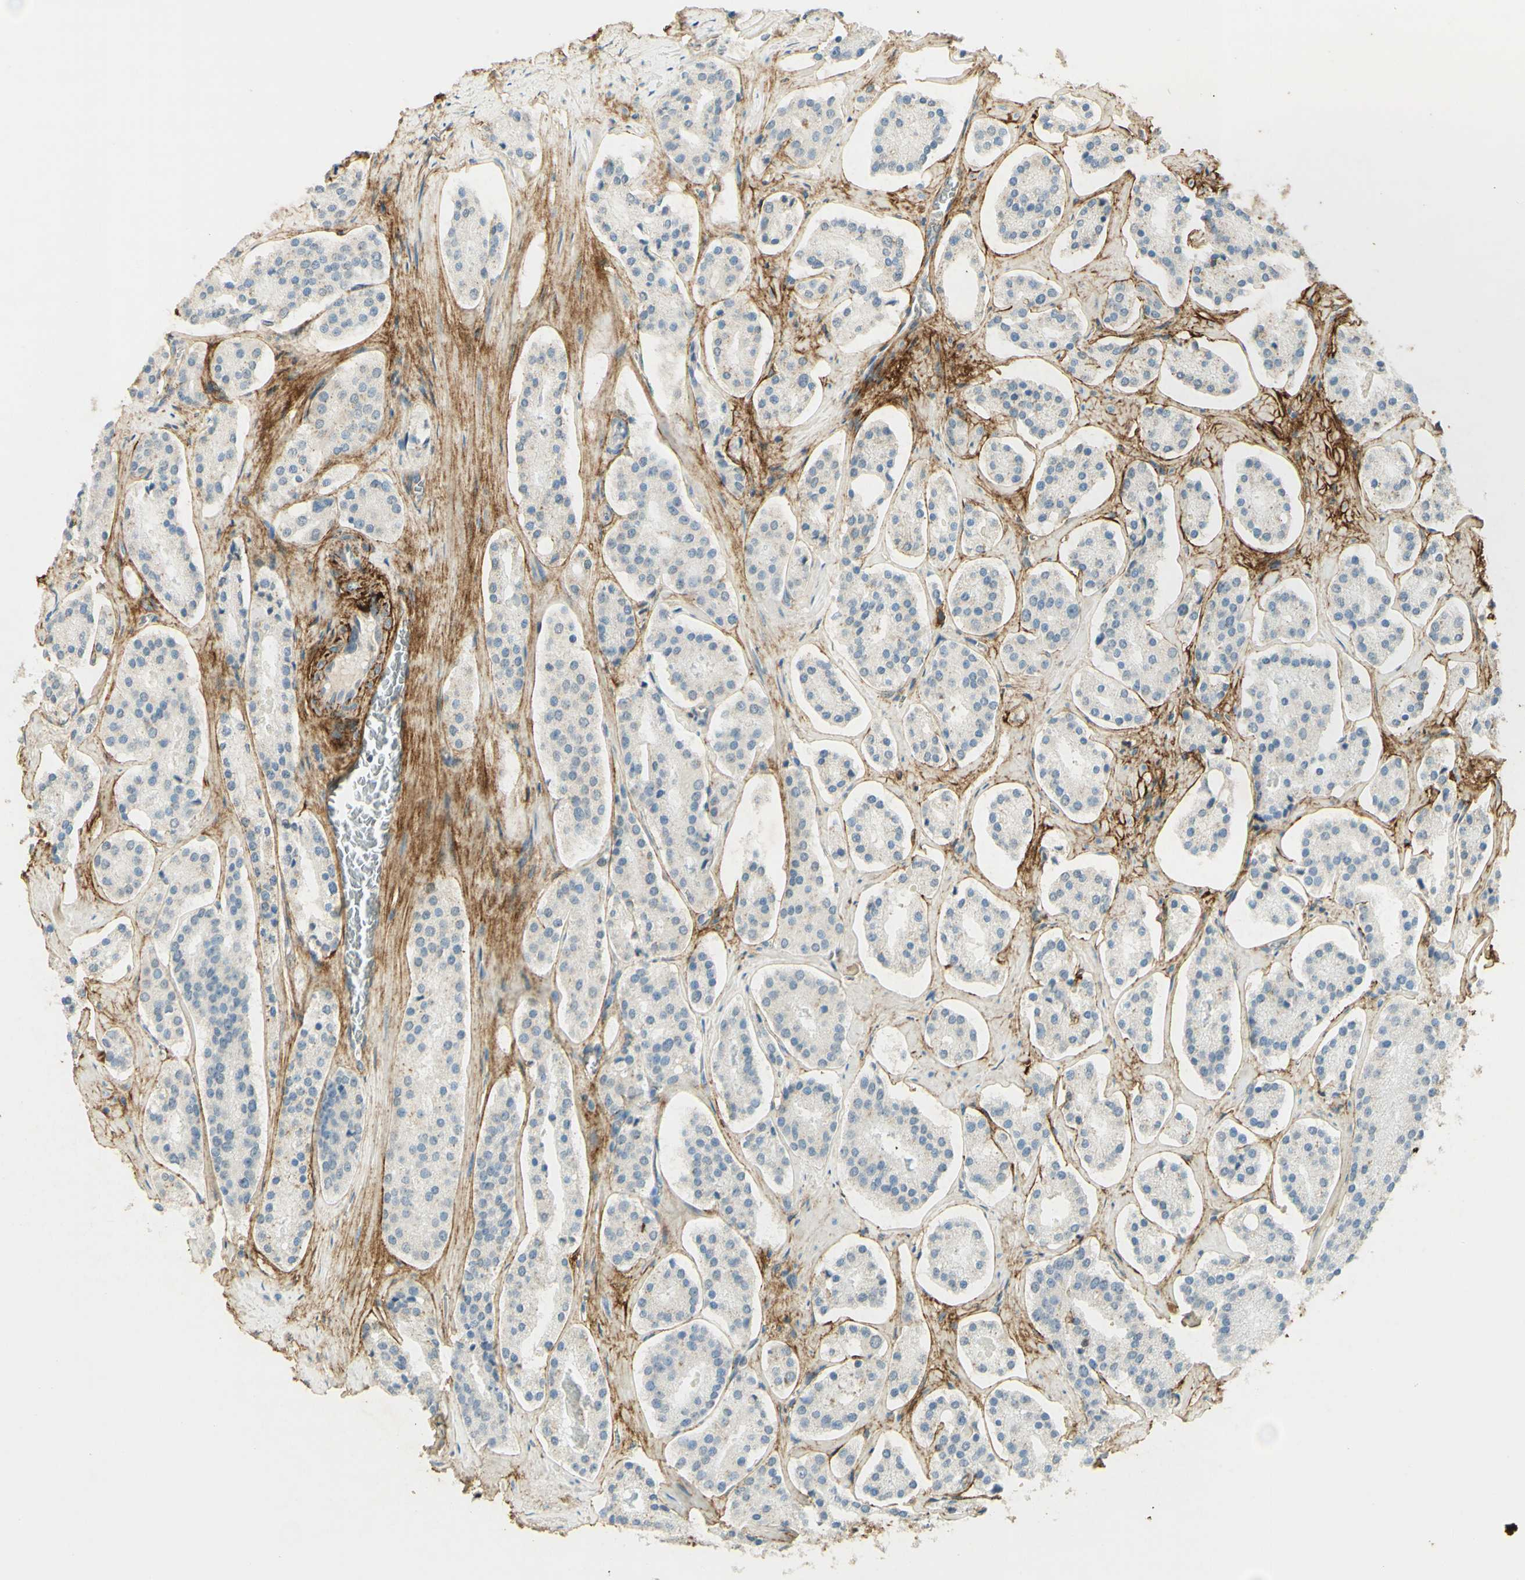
{"staining": {"intensity": "negative", "quantity": "none", "location": "none"}, "tissue": "prostate cancer", "cell_type": "Tumor cells", "image_type": "cancer", "snomed": [{"axis": "morphology", "description": "Adenocarcinoma, High grade"}, {"axis": "topography", "description": "Prostate"}], "caption": "Tumor cells are negative for protein expression in human prostate cancer.", "gene": "TNN", "patient": {"sex": "male", "age": 60}}